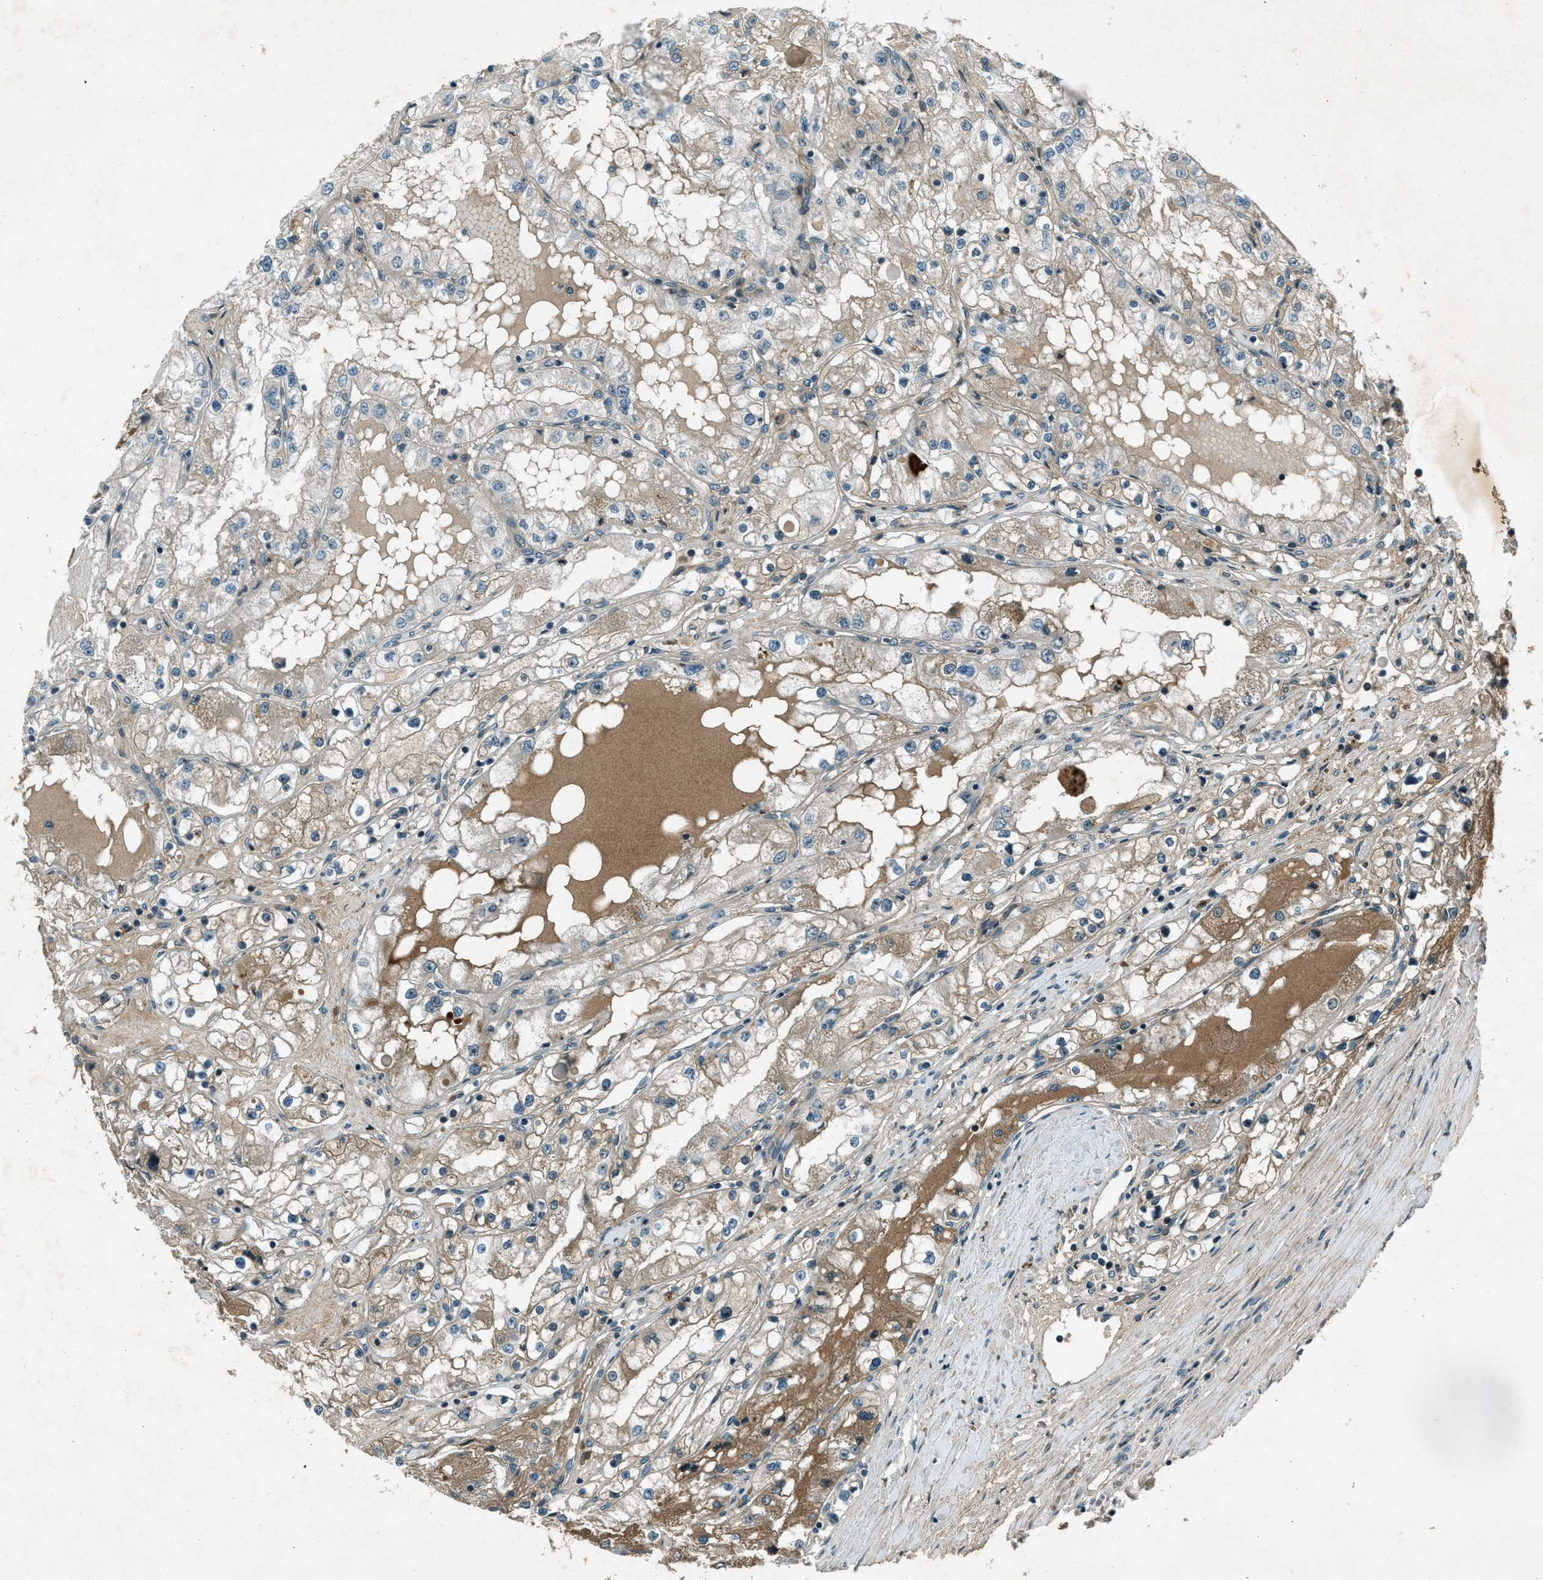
{"staining": {"intensity": "weak", "quantity": "25%-75%", "location": "cytoplasmic/membranous"}, "tissue": "renal cancer", "cell_type": "Tumor cells", "image_type": "cancer", "snomed": [{"axis": "morphology", "description": "Adenocarcinoma, NOS"}, {"axis": "topography", "description": "Kidney"}], "caption": "High-power microscopy captured an IHC histopathology image of renal cancer, revealing weak cytoplasmic/membranous positivity in approximately 25%-75% of tumor cells. The protein of interest is stained brown, and the nuclei are stained in blue (DAB IHC with brightfield microscopy, high magnification).", "gene": "STK11", "patient": {"sex": "male", "age": 68}}